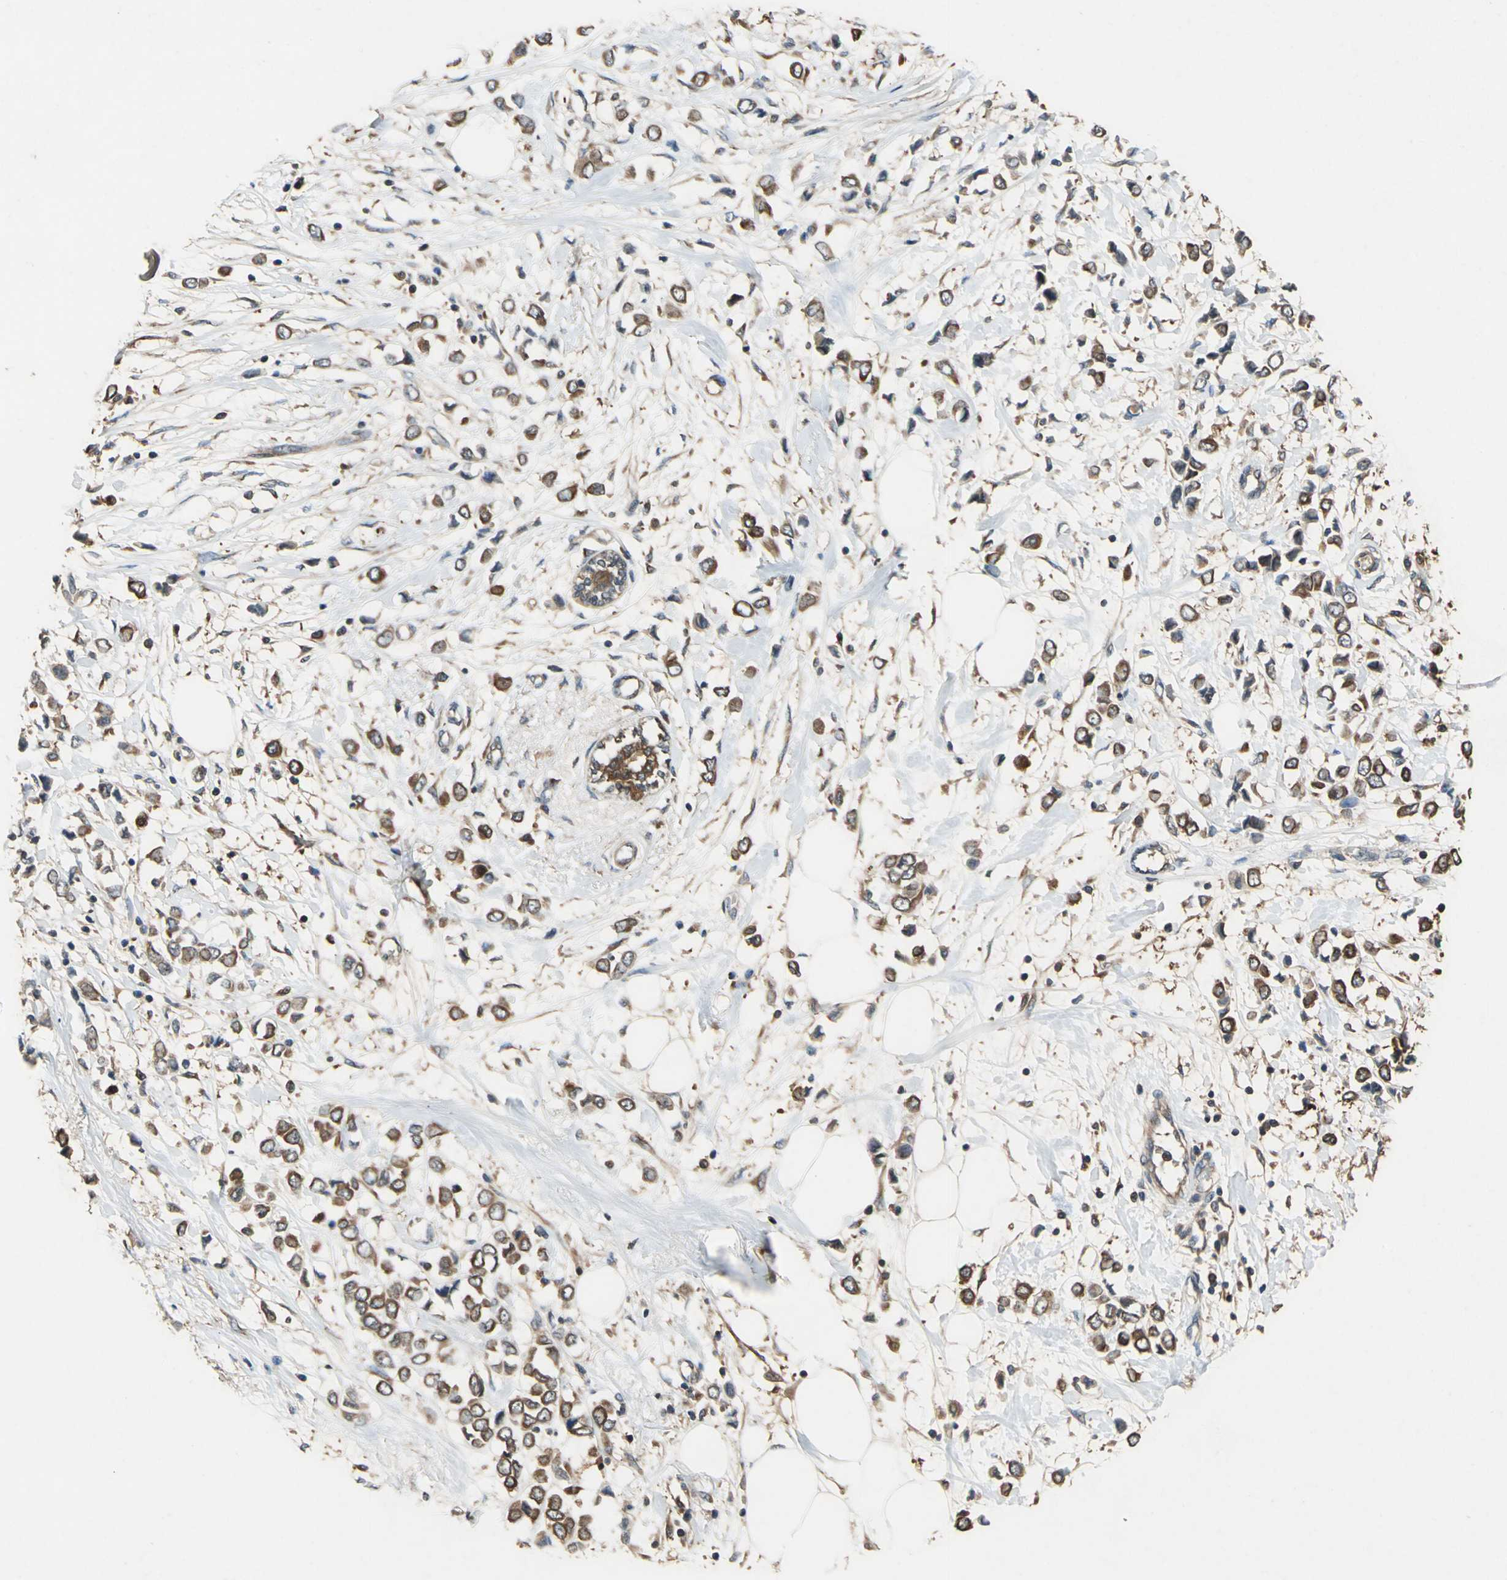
{"staining": {"intensity": "strong", "quantity": ">75%", "location": "cytoplasmic/membranous"}, "tissue": "breast cancer", "cell_type": "Tumor cells", "image_type": "cancer", "snomed": [{"axis": "morphology", "description": "Lobular carcinoma"}, {"axis": "topography", "description": "Breast"}], "caption": "This histopathology image demonstrates lobular carcinoma (breast) stained with immunohistochemistry to label a protein in brown. The cytoplasmic/membranous of tumor cells show strong positivity for the protein. Nuclei are counter-stained blue.", "gene": "CAPN1", "patient": {"sex": "female", "age": 51}}